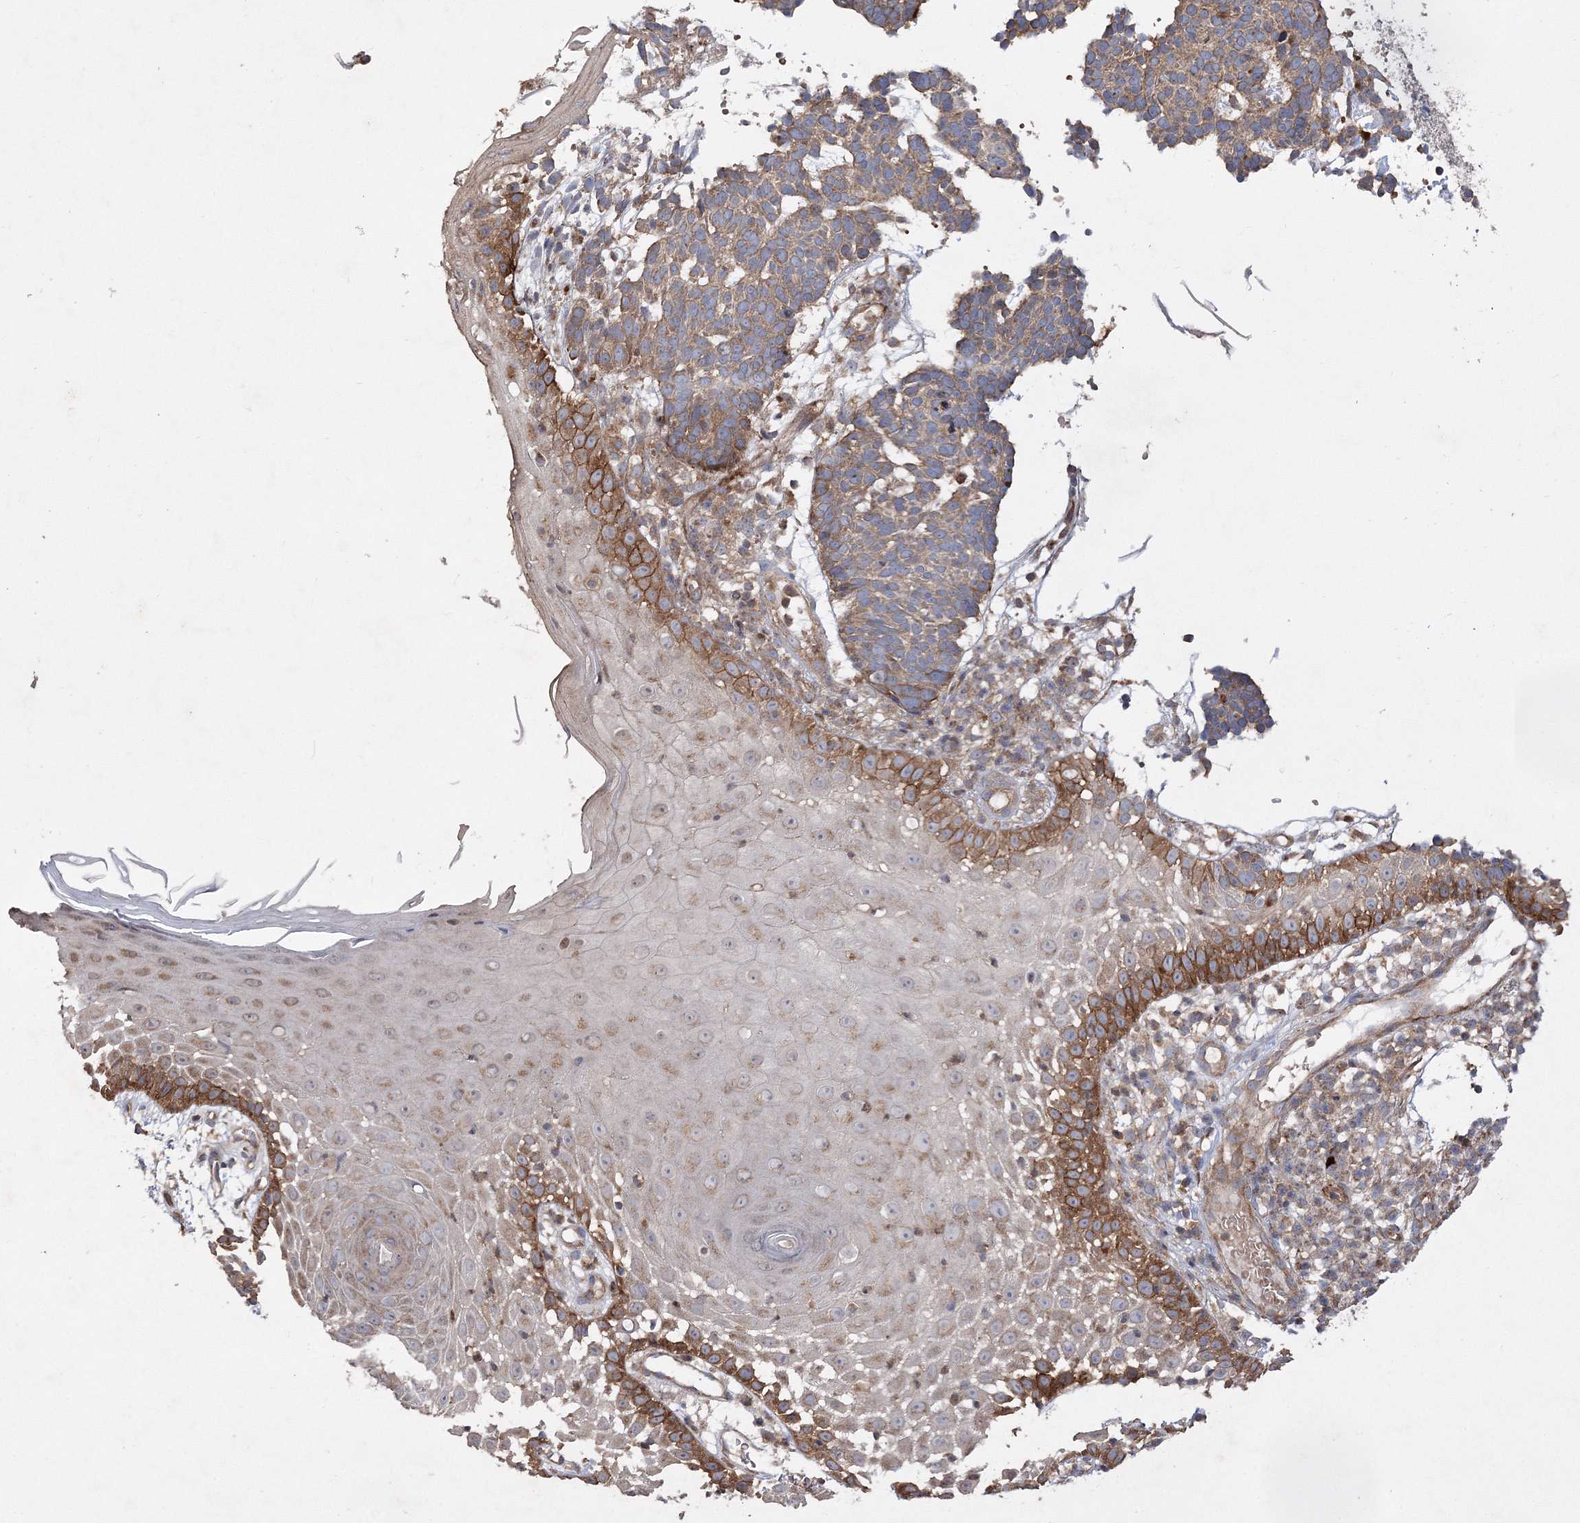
{"staining": {"intensity": "weak", "quantity": "25%-75%", "location": "cytoplasmic/membranous"}, "tissue": "skin cancer", "cell_type": "Tumor cells", "image_type": "cancer", "snomed": [{"axis": "morphology", "description": "Basal cell carcinoma"}, {"axis": "topography", "description": "Skin"}], "caption": "Skin cancer tissue displays weak cytoplasmic/membranous staining in approximately 25%-75% of tumor cells", "gene": "DNAJC13", "patient": {"sex": "male", "age": 85}}